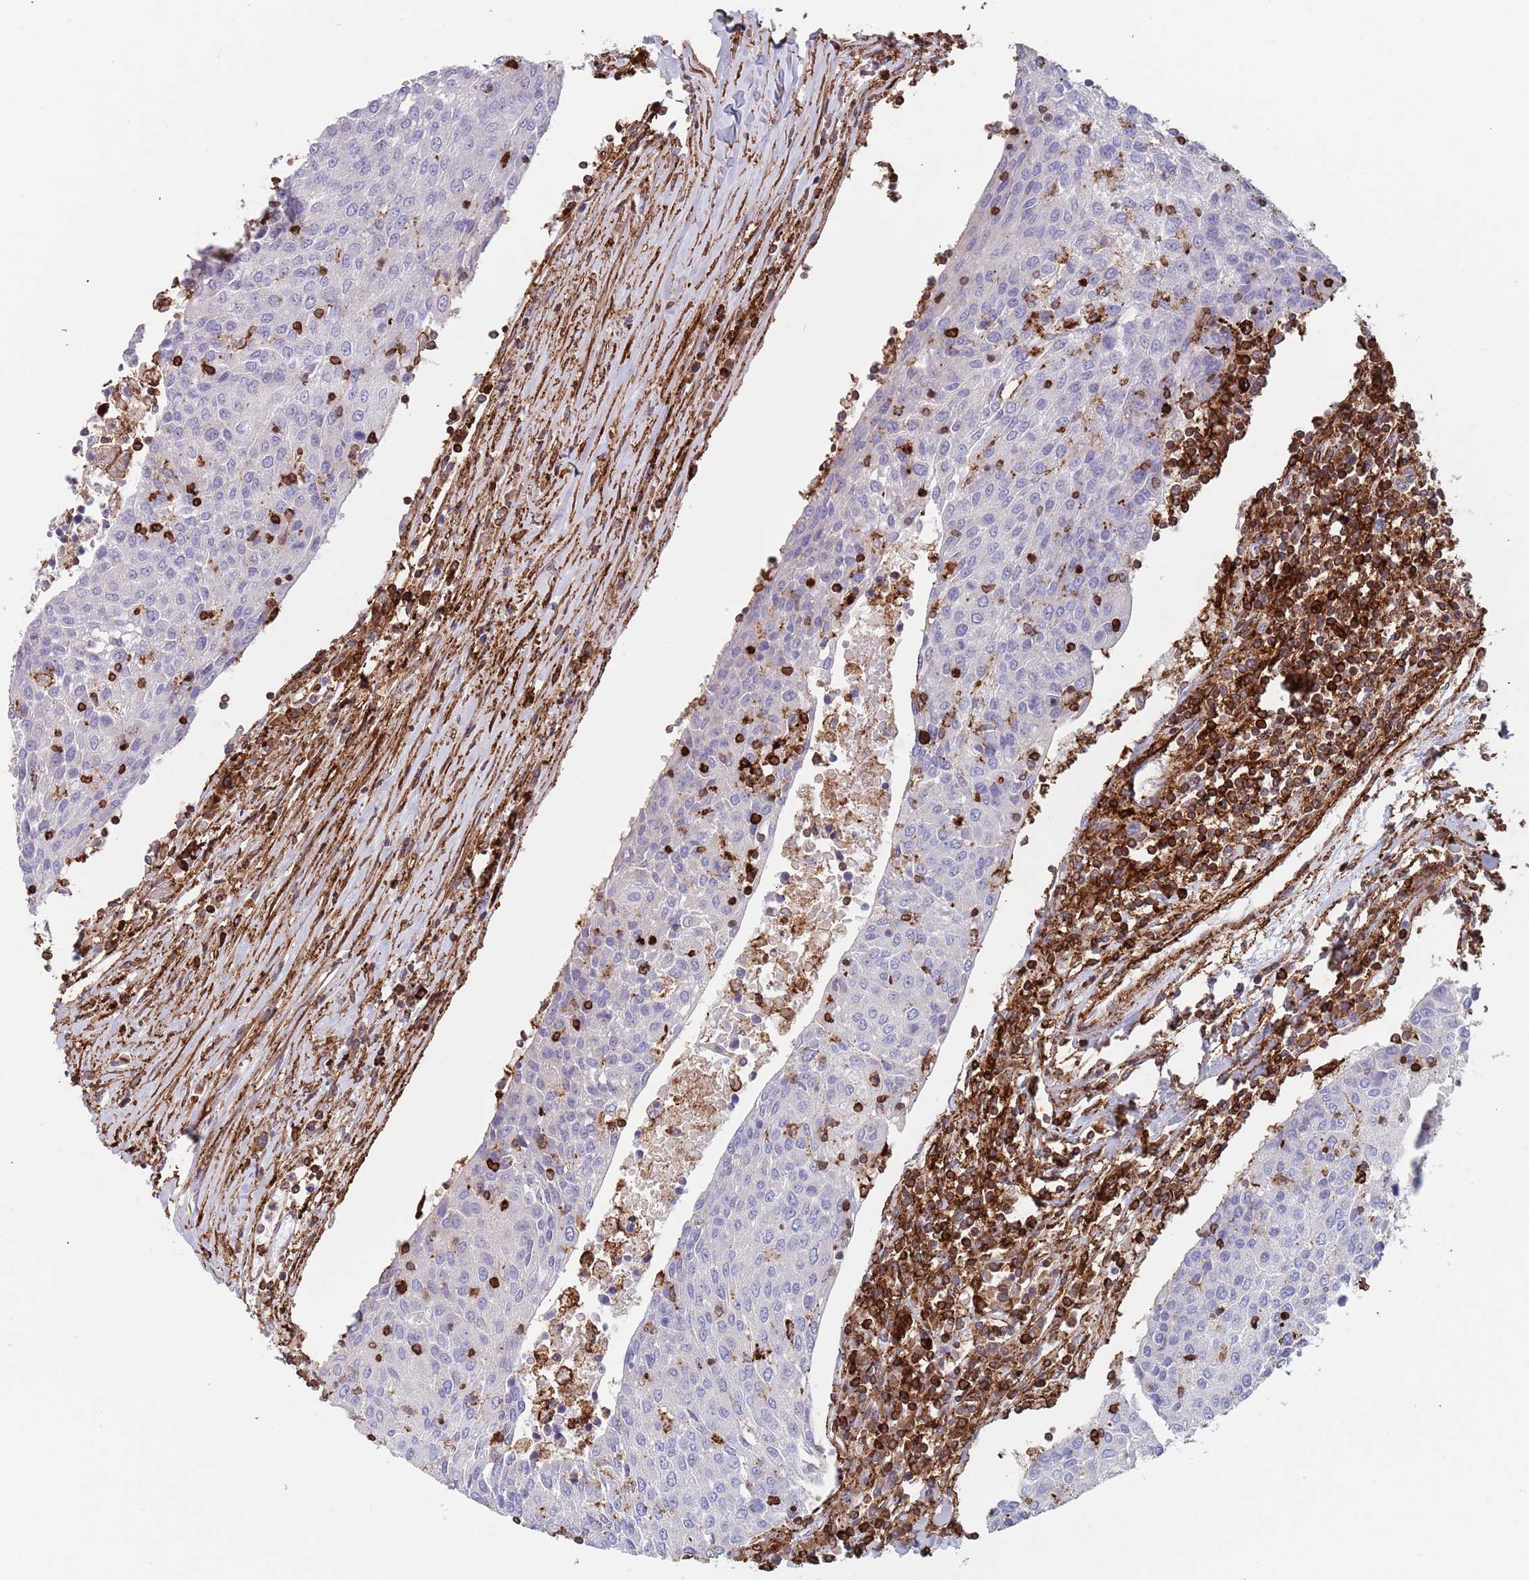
{"staining": {"intensity": "negative", "quantity": "none", "location": "none"}, "tissue": "urothelial cancer", "cell_type": "Tumor cells", "image_type": "cancer", "snomed": [{"axis": "morphology", "description": "Urothelial carcinoma, High grade"}, {"axis": "topography", "description": "Urinary bladder"}], "caption": "Immunohistochemistry (IHC) of urothelial carcinoma (high-grade) shows no positivity in tumor cells. (DAB IHC, high magnification).", "gene": "RNF144A", "patient": {"sex": "female", "age": 85}}